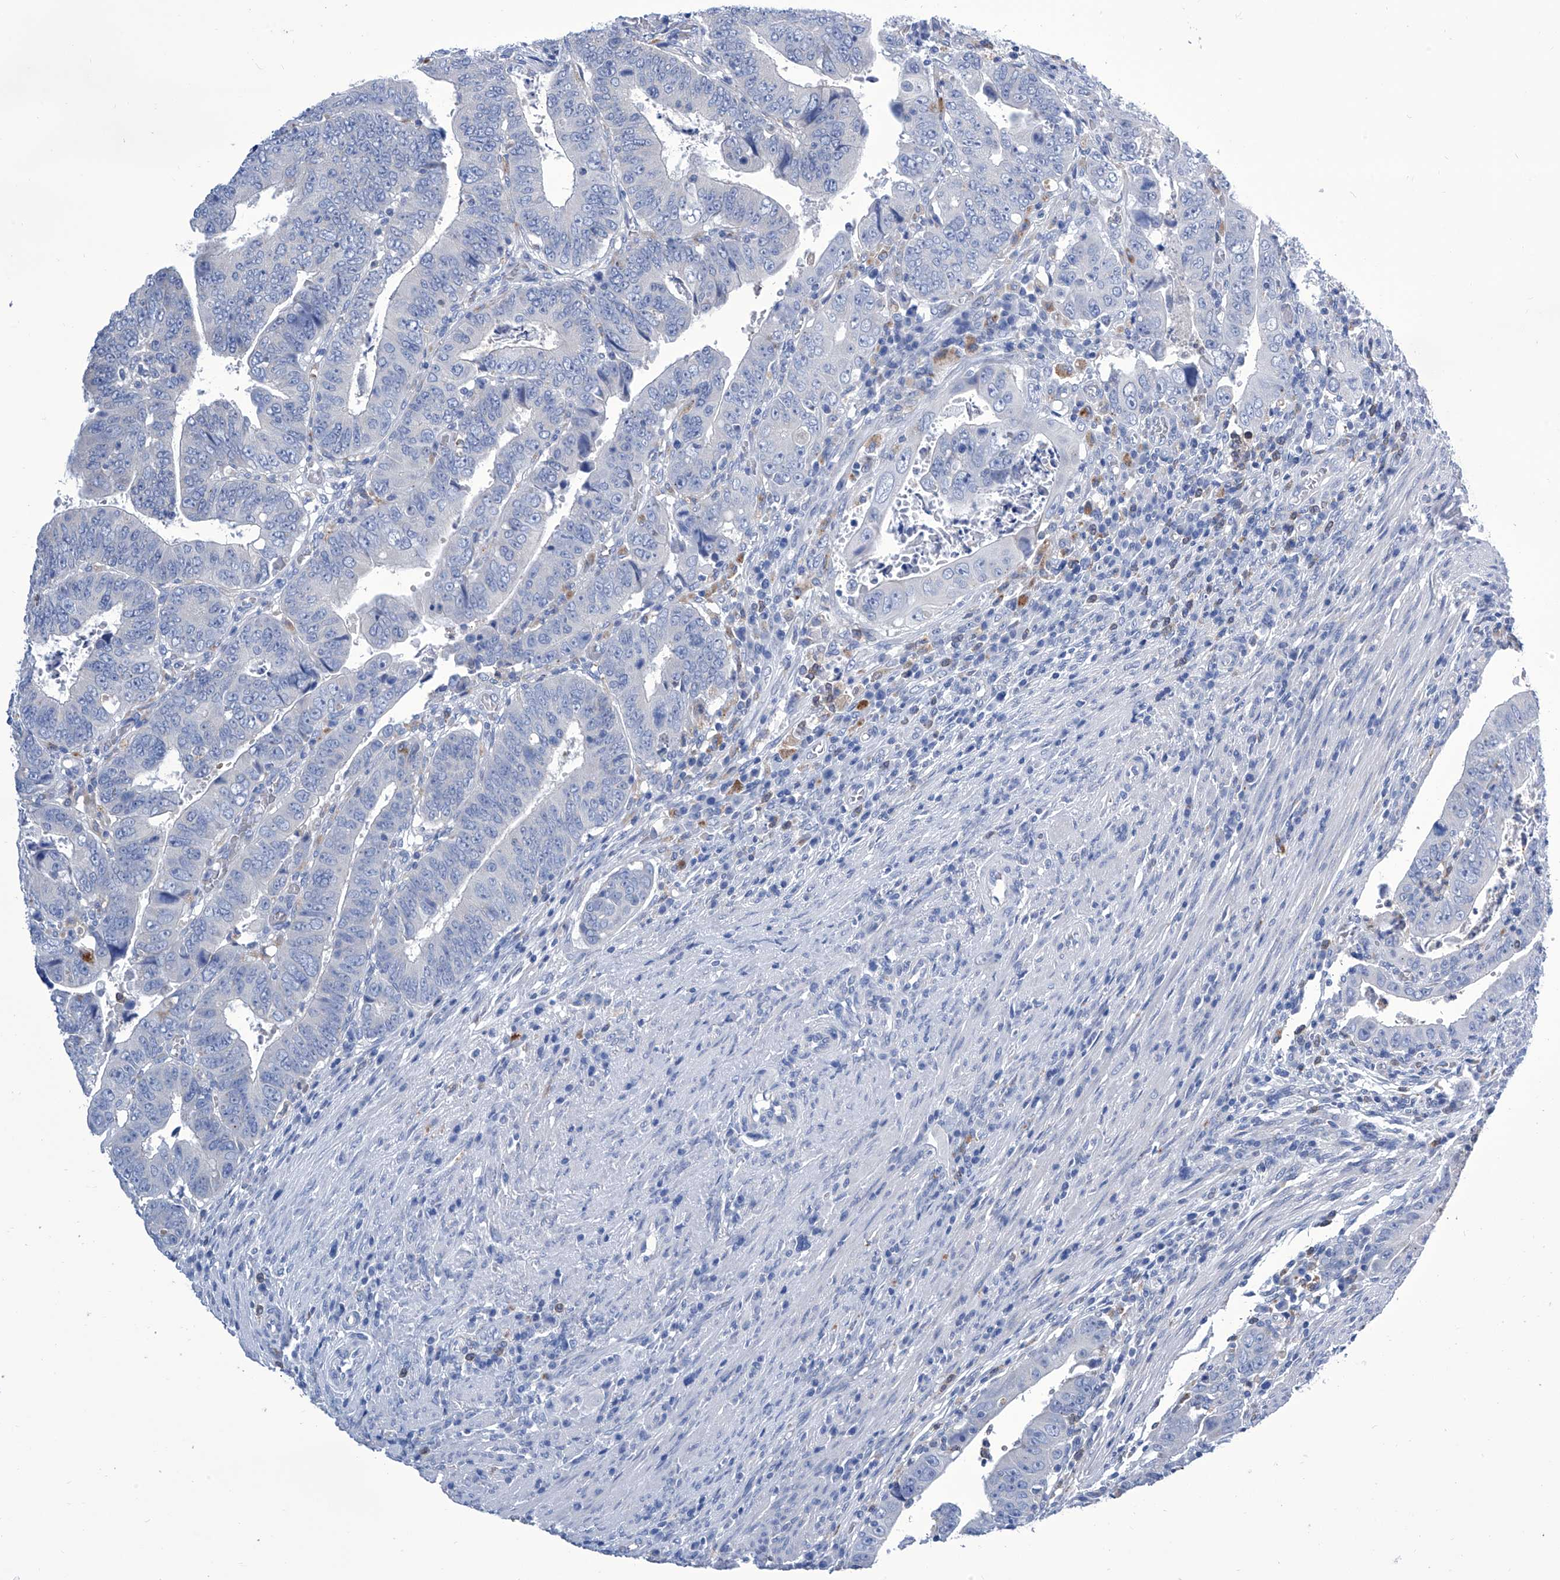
{"staining": {"intensity": "negative", "quantity": "none", "location": "none"}, "tissue": "colorectal cancer", "cell_type": "Tumor cells", "image_type": "cancer", "snomed": [{"axis": "morphology", "description": "Normal tissue, NOS"}, {"axis": "morphology", "description": "Adenocarcinoma, NOS"}, {"axis": "topography", "description": "Rectum"}], "caption": "DAB immunohistochemical staining of human adenocarcinoma (colorectal) demonstrates no significant staining in tumor cells.", "gene": "IMPA2", "patient": {"sex": "female", "age": 65}}